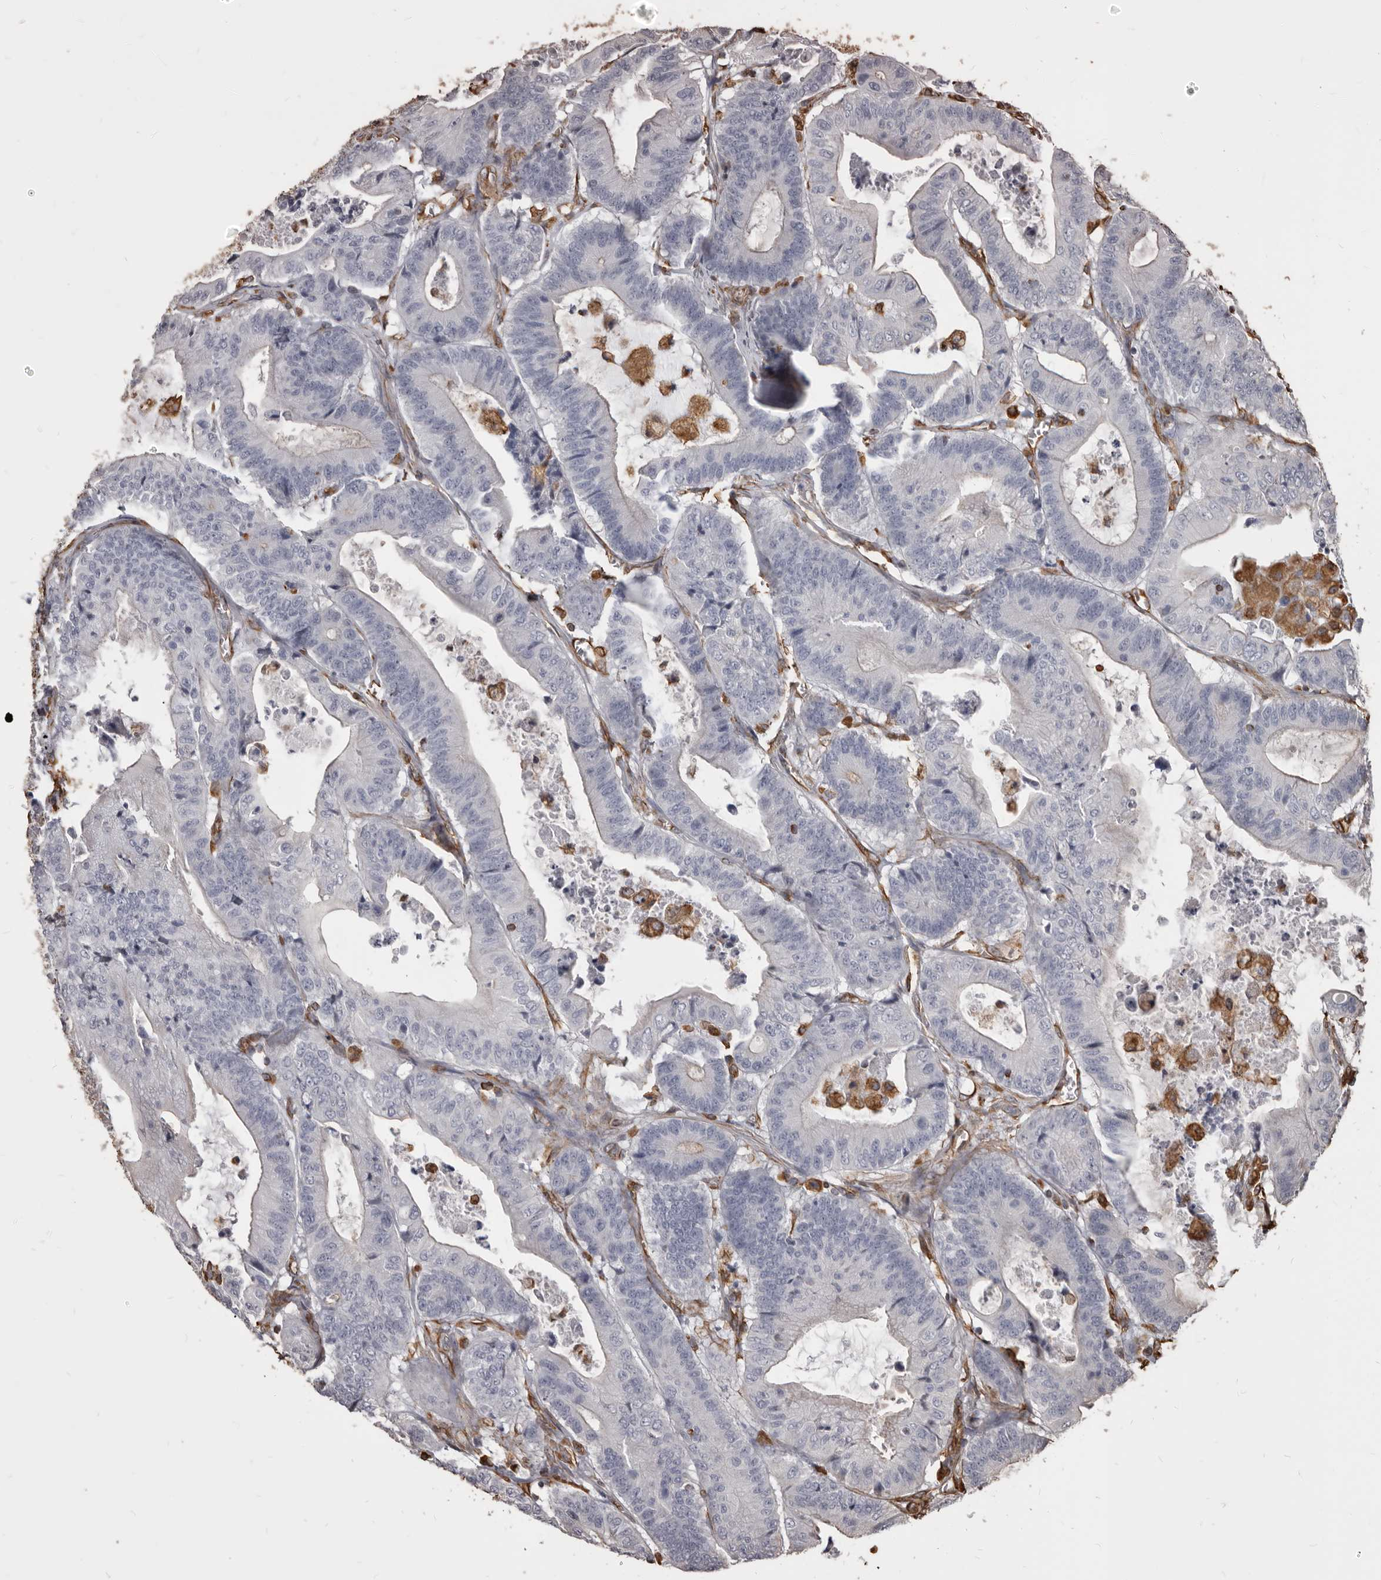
{"staining": {"intensity": "negative", "quantity": "none", "location": "none"}, "tissue": "colorectal cancer", "cell_type": "Tumor cells", "image_type": "cancer", "snomed": [{"axis": "morphology", "description": "Adenocarcinoma, NOS"}, {"axis": "topography", "description": "Colon"}], "caption": "High magnification brightfield microscopy of colorectal adenocarcinoma stained with DAB (3,3'-diaminobenzidine) (brown) and counterstained with hematoxylin (blue): tumor cells show no significant positivity.", "gene": "MTURN", "patient": {"sex": "female", "age": 84}}